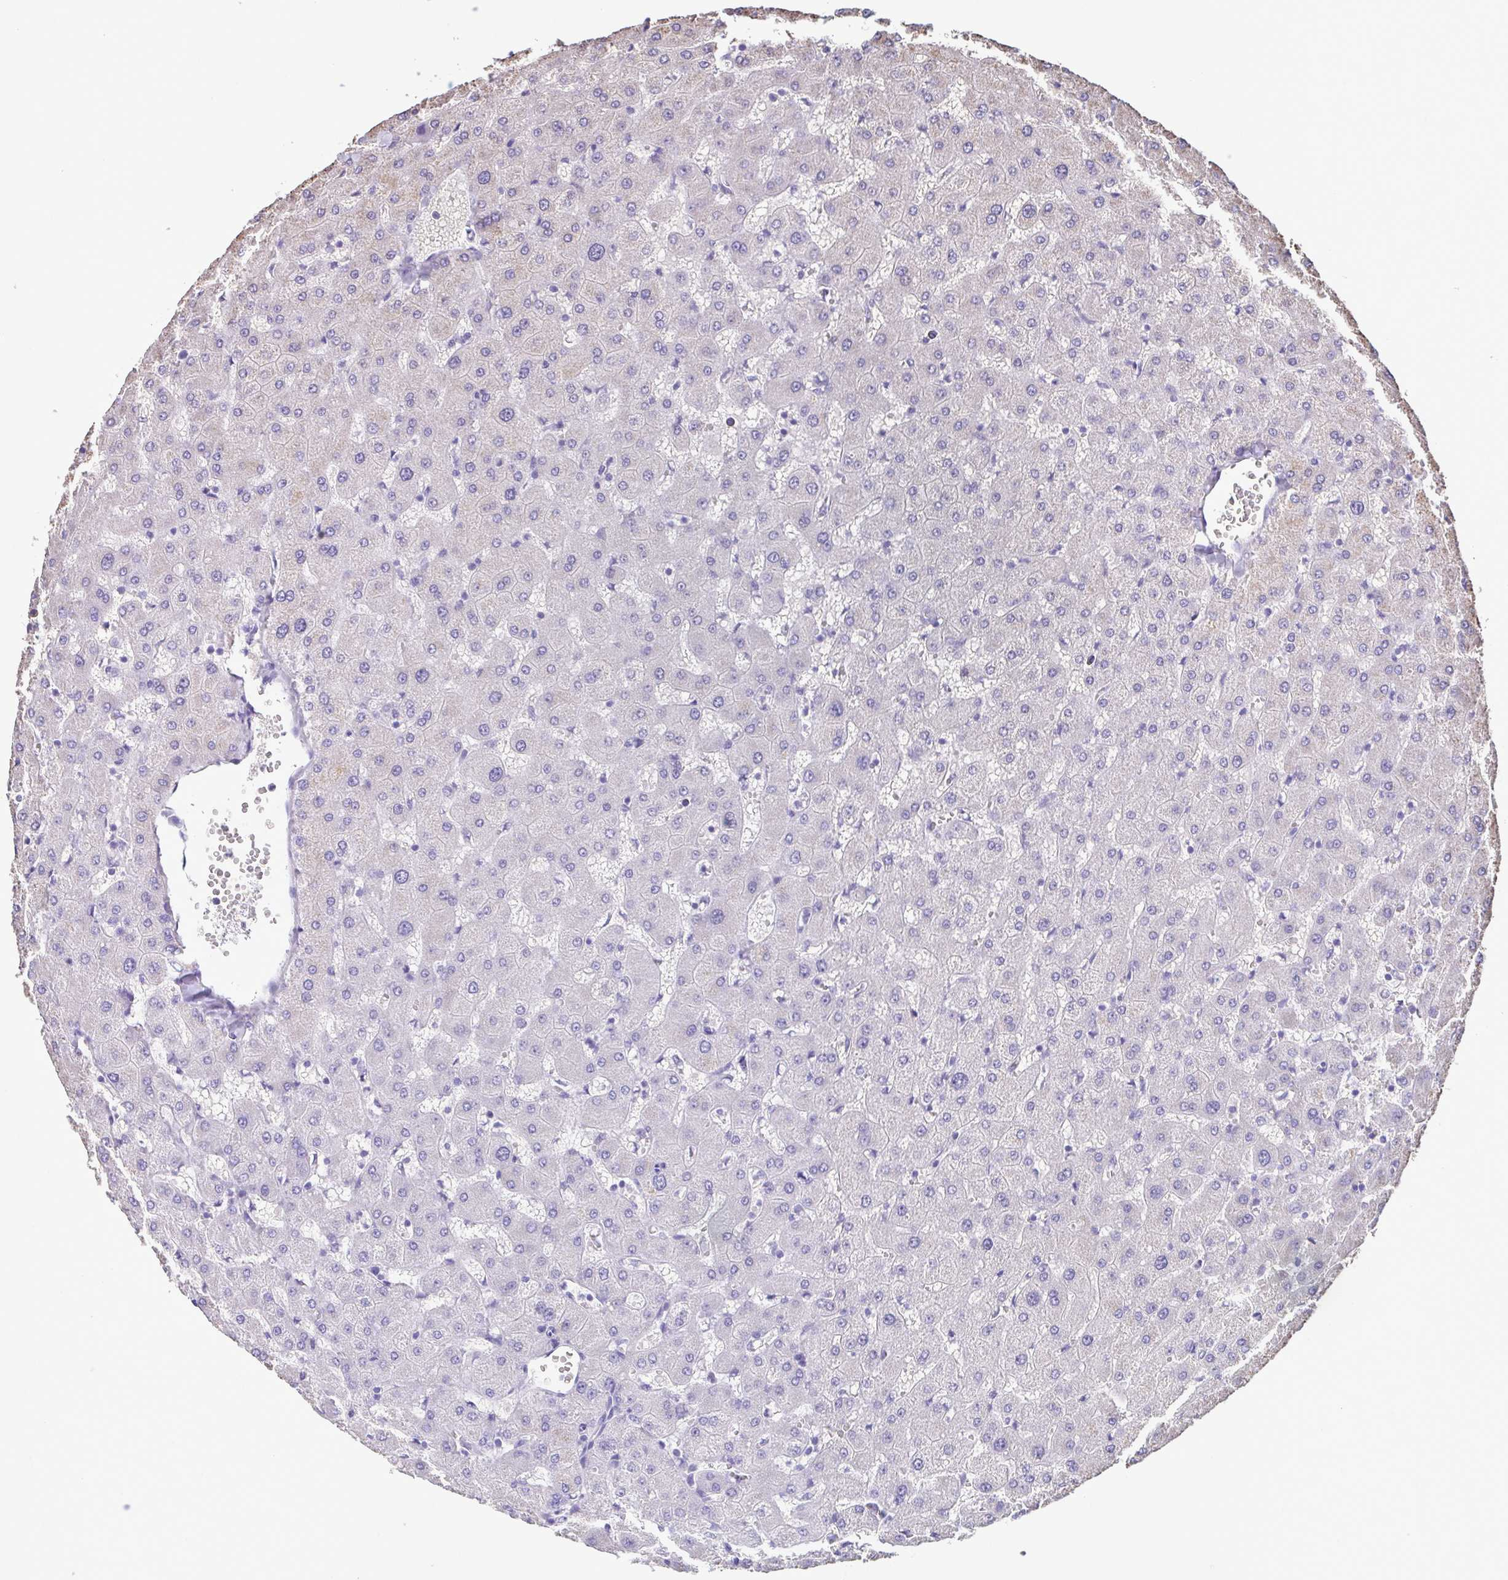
{"staining": {"intensity": "negative", "quantity": "none", "location": "none"}, "tissue": "liver", "cell_type": "Cholangiocytes", "image_type": "normal", "snomed": [{"axis": "morphology", "description": "Normal tissue, NOS"}, {"axis": "topography", "description": "Liver"}], "caption": "DAB immunohistochemical staining of normal human liver exhibits no significant expression in cholangiocytes.", "gene": "CBY2", "patient": {"sex": "female", "age": 63}}